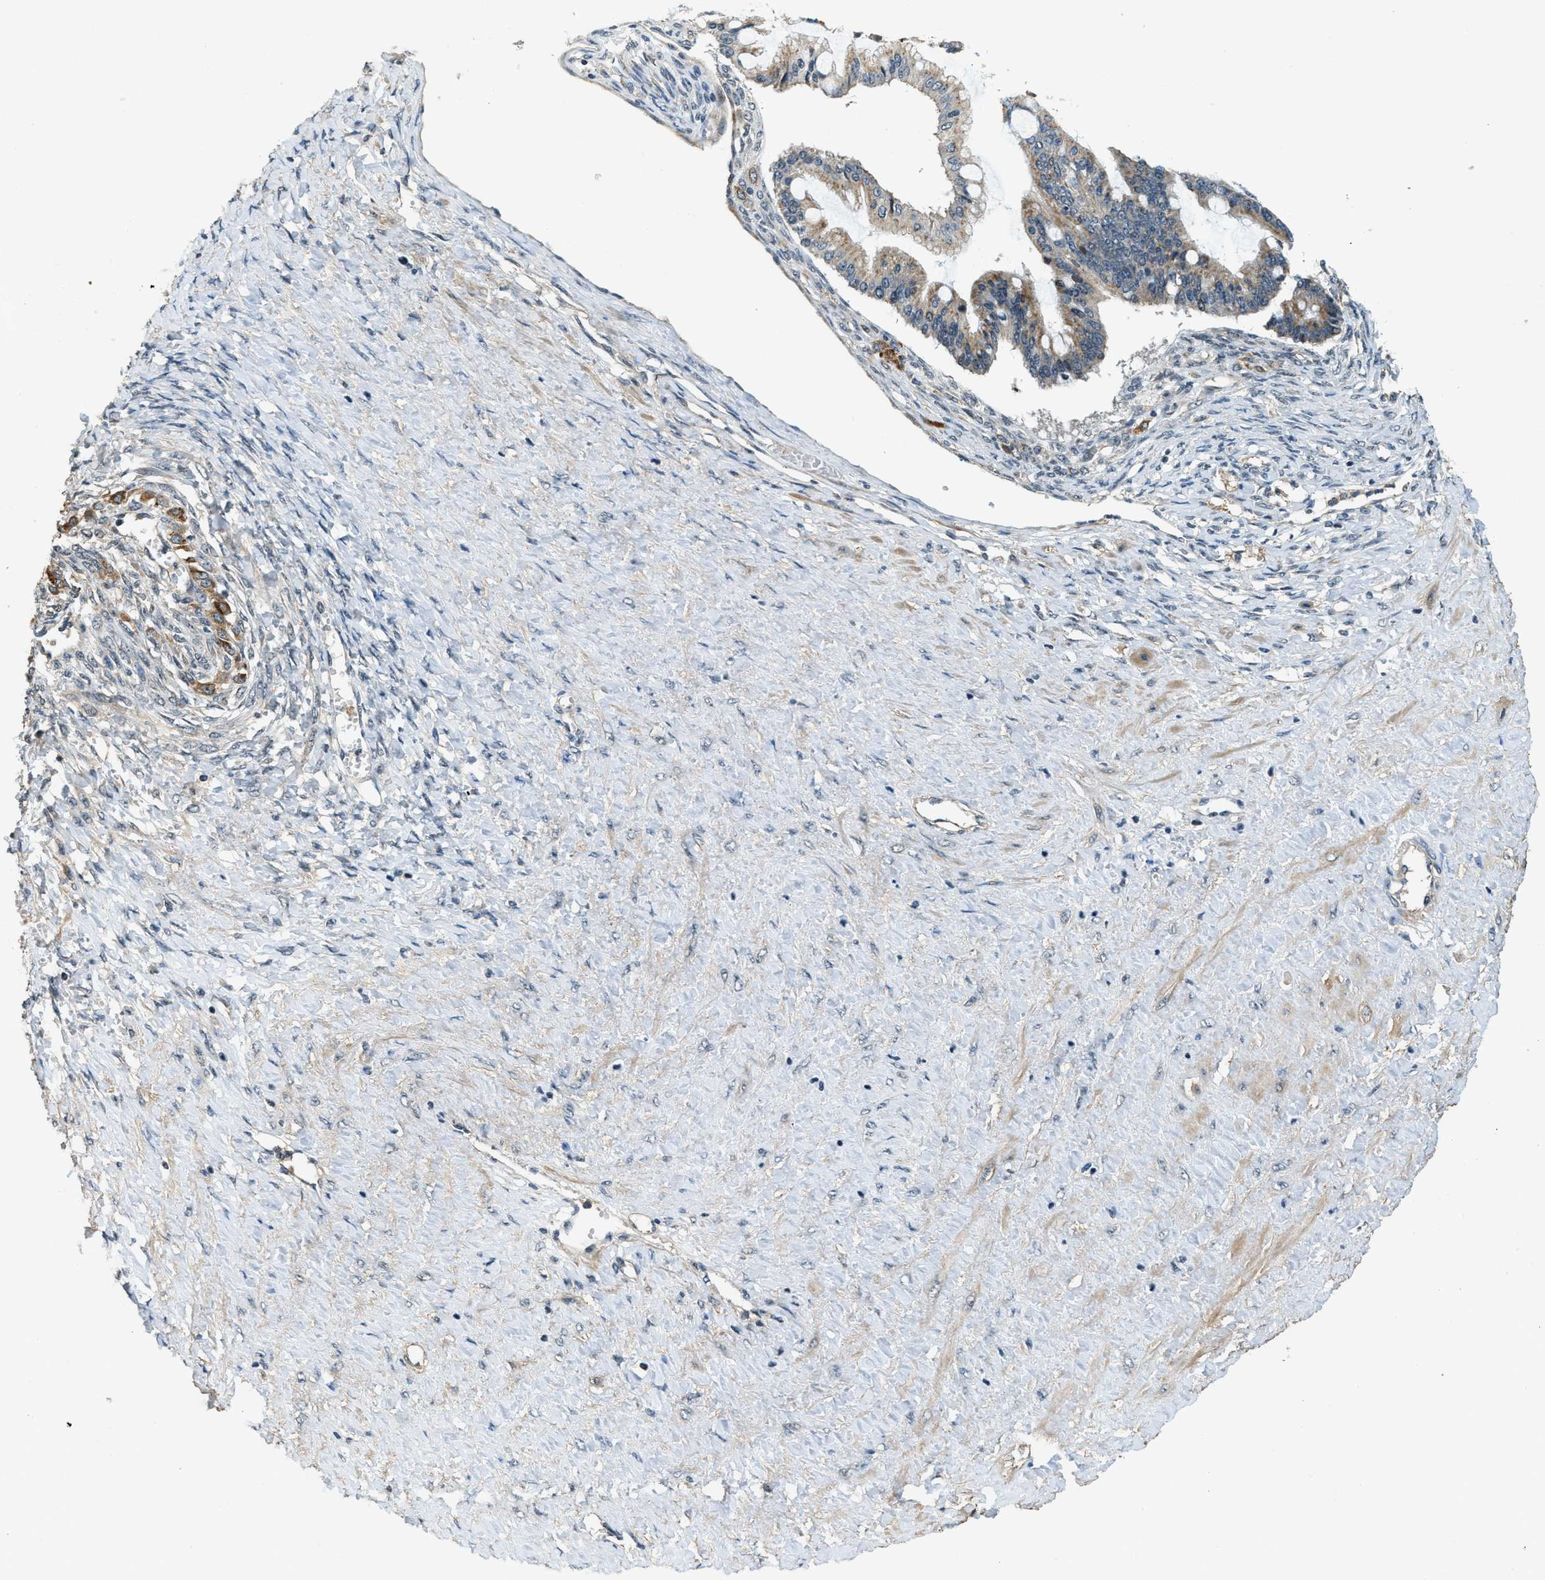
{"staining": {"intensity": "weak", "quantity": ">75%", "location": "cytoplasmic/membranous"}, "tissue": "ovarian cancer", "cell_type": "Tumor cells", "image_type": "cancer", "snomed": [{"axis": "morphology", "description": "Cystadenocarcinoma, mucinous, NOS"}, {"axis": "topography", "description": "Ovary"}], "caption": "DAB (3,3'-diaminobenzidine) immunohistochemical staining of ovarian mucinous cystadenocarcinoma reveals weak cytoplasmic/membranous protein positivity in about >75% of tumor cells.", "gene": "MED21", "patient": {"sex": "female", "age": 73}}